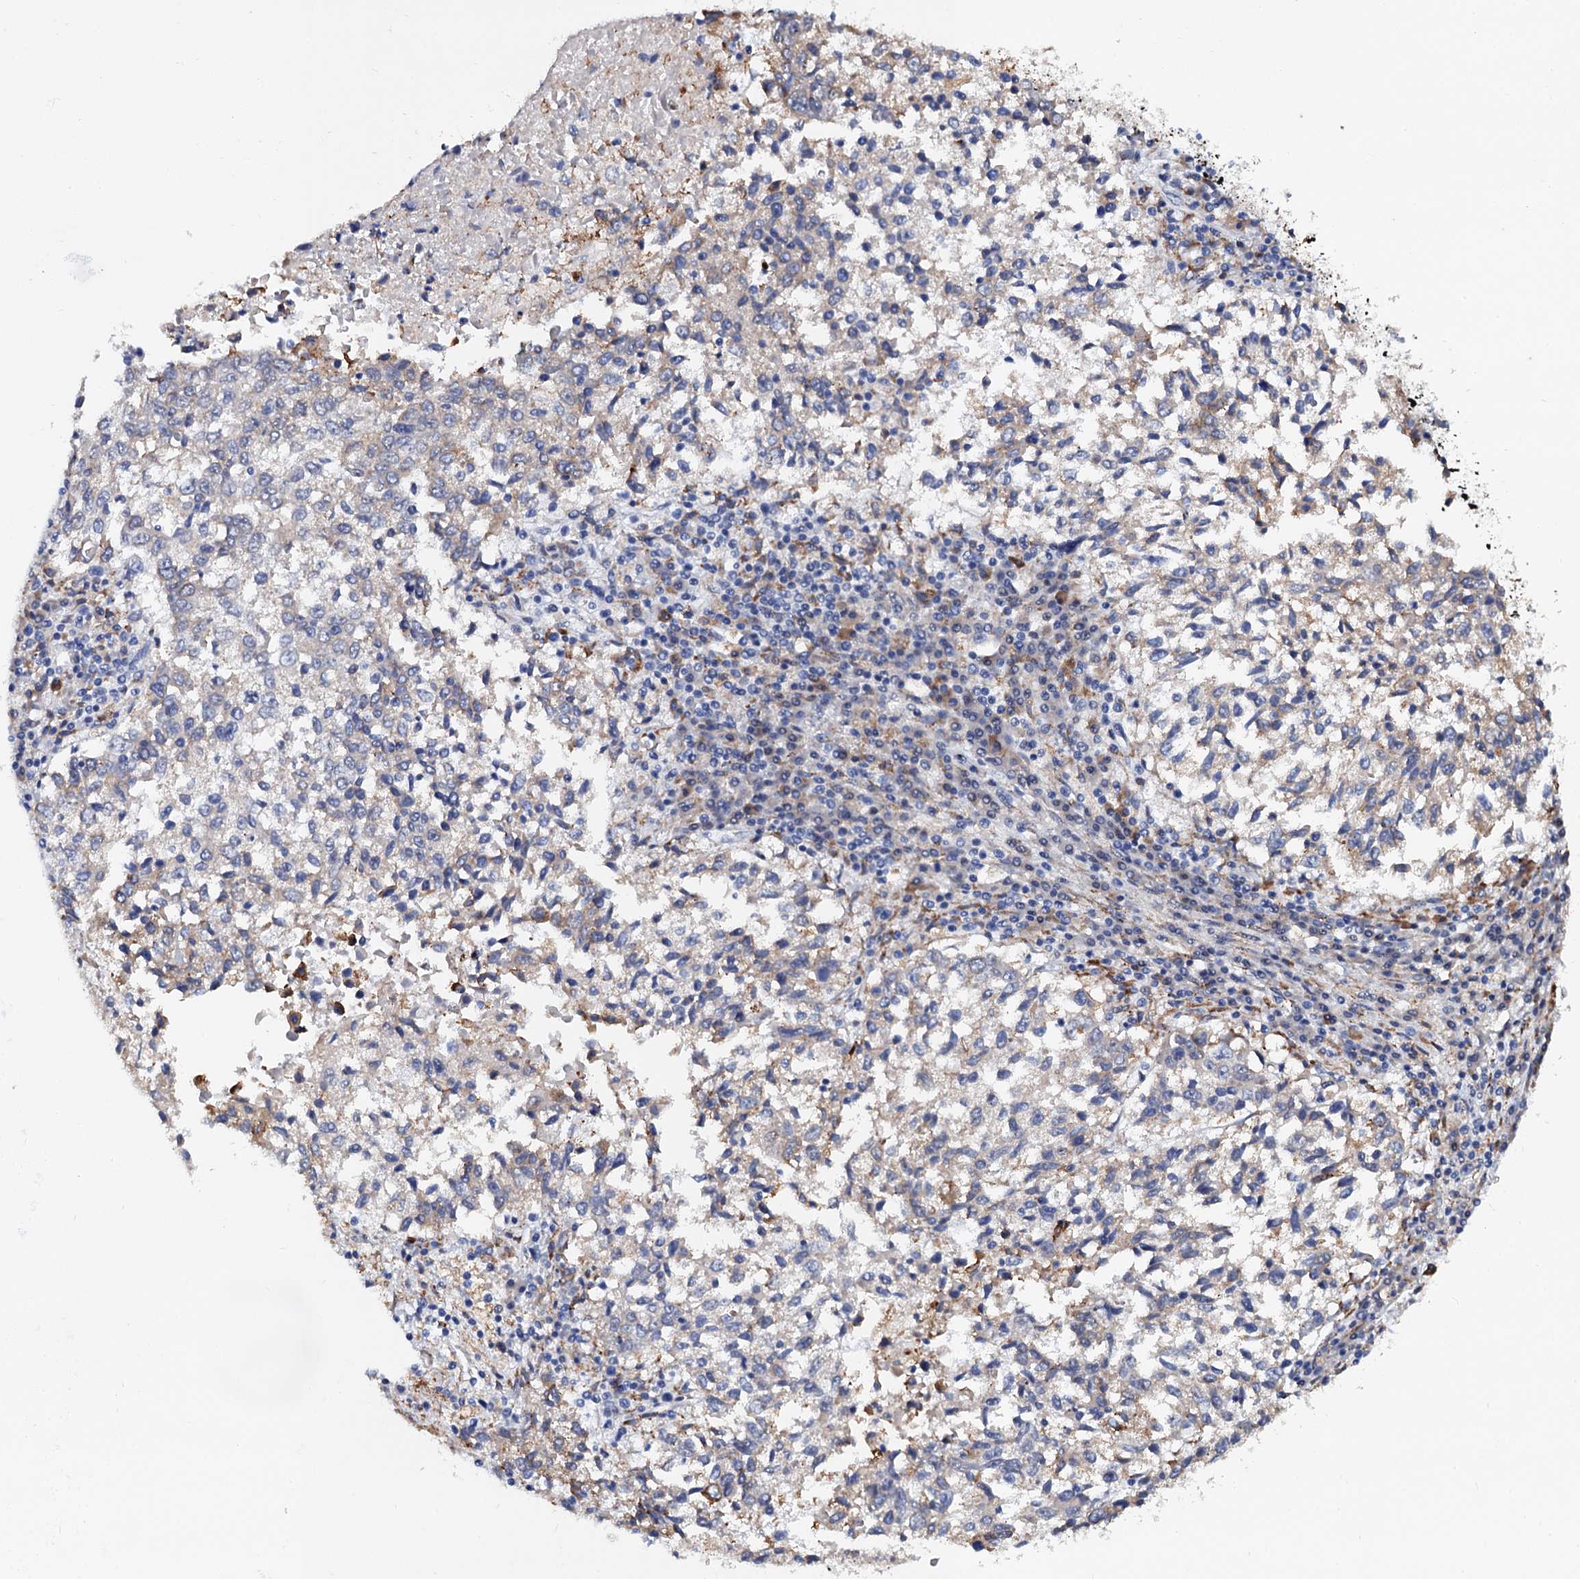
{"staining": {"intensity": "negative", "quantity": "none", "location": "none"}, "tissue": "lung cancer", "cell_type": "Tumor cells", "image_type": "cancer", "snomed": [{"axis": "morphology", "description": "Squamous cell carcinoma, NOS"}, {"axis": "topography", "description": "Lung"}], "caption": "Lung squamous cell carcinoma was stained to show a protein in brown. There is no significant positivity in tumor cells.", "gene": "SLC7A10", "patient": {"sex": "male", "age": 73}}